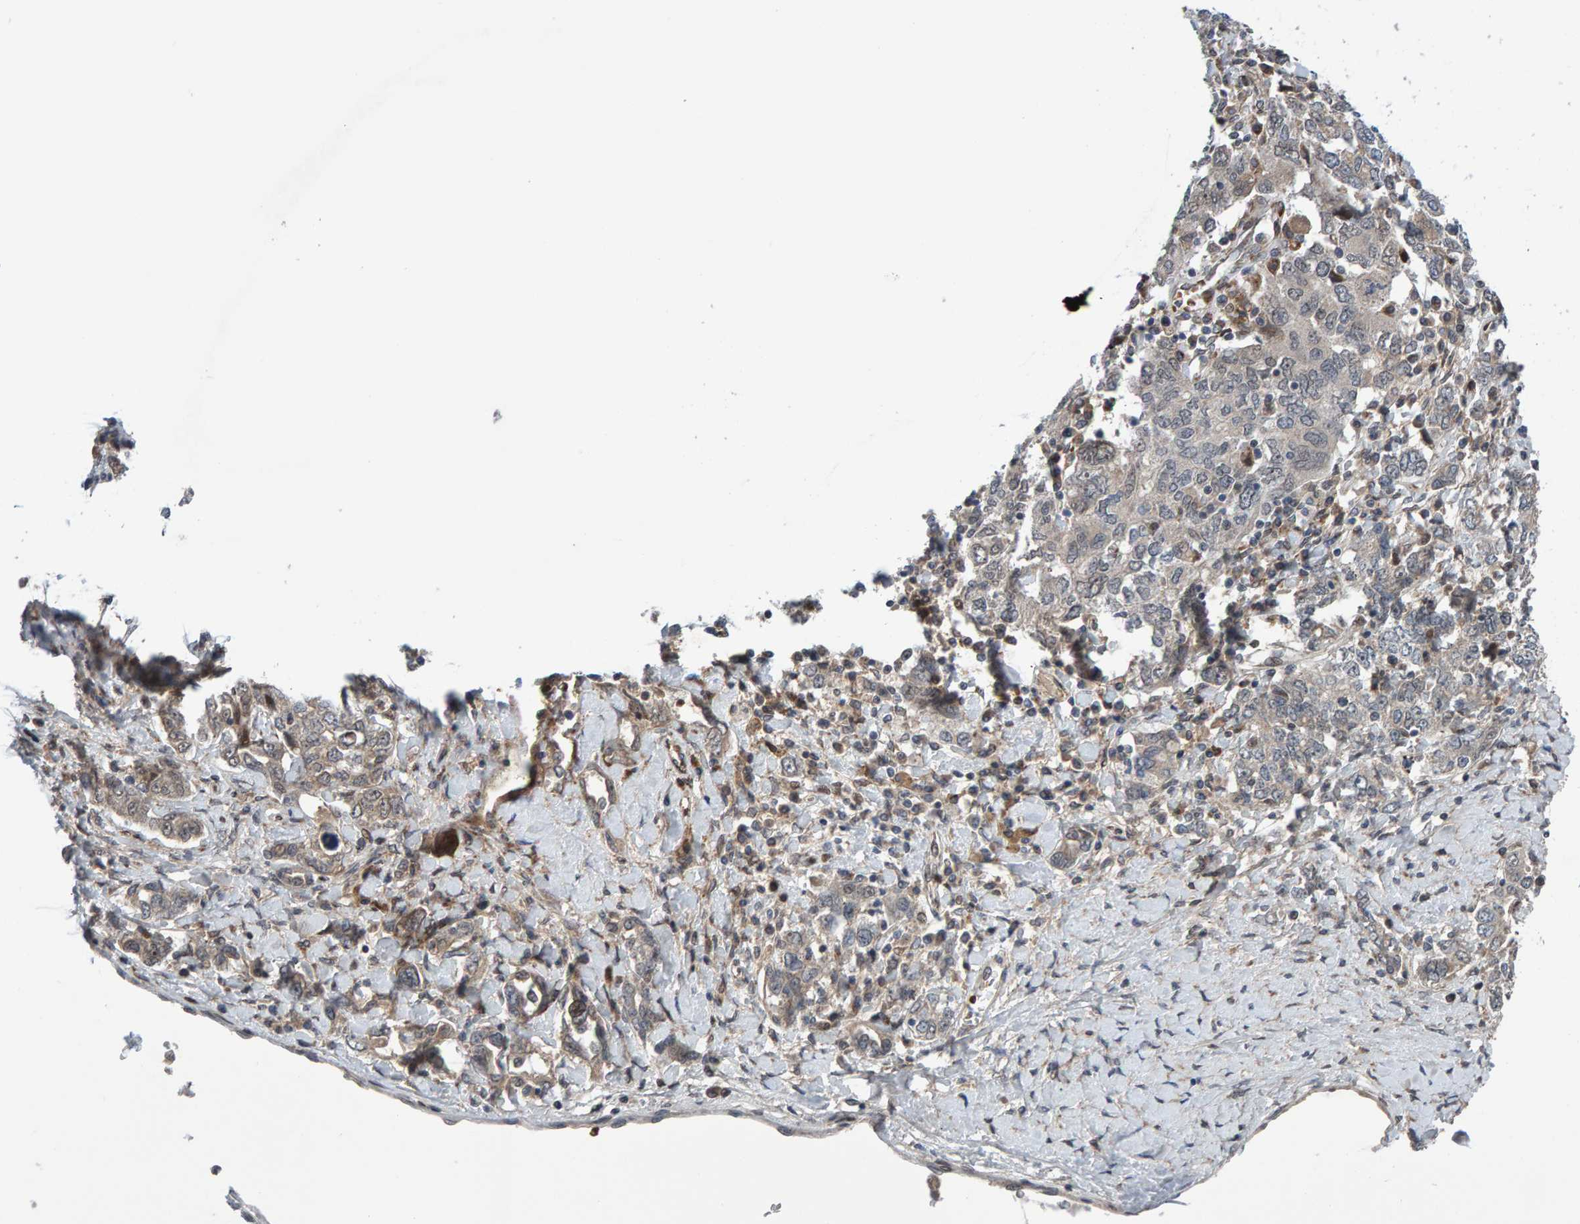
{"staining": {"intensity": "weak", "quantity": "<25%", "location": "cytoplasmic/membranous"}, "tissue": "ovarian cancer", "cell_type": "Tumor cells", "image_type": "cancer", "snomed": [{"axis": "morphology", "description": "Carcinoma, endometroid"}, {"axis": "topography", "description": "Ovary"}], "caption": "The IHC image has no significant expression in tumor cells of ovarian cancer (endometroid carcinoma) tissue. (Stains: DAB (3,3'-diaminobenzidine) IHC with hematoxylin counter stain, Microscopy: brightfield microscopy at high magnification).", "gene": "MFSD6L", "patient": {"sex": "female", "age": 62}}